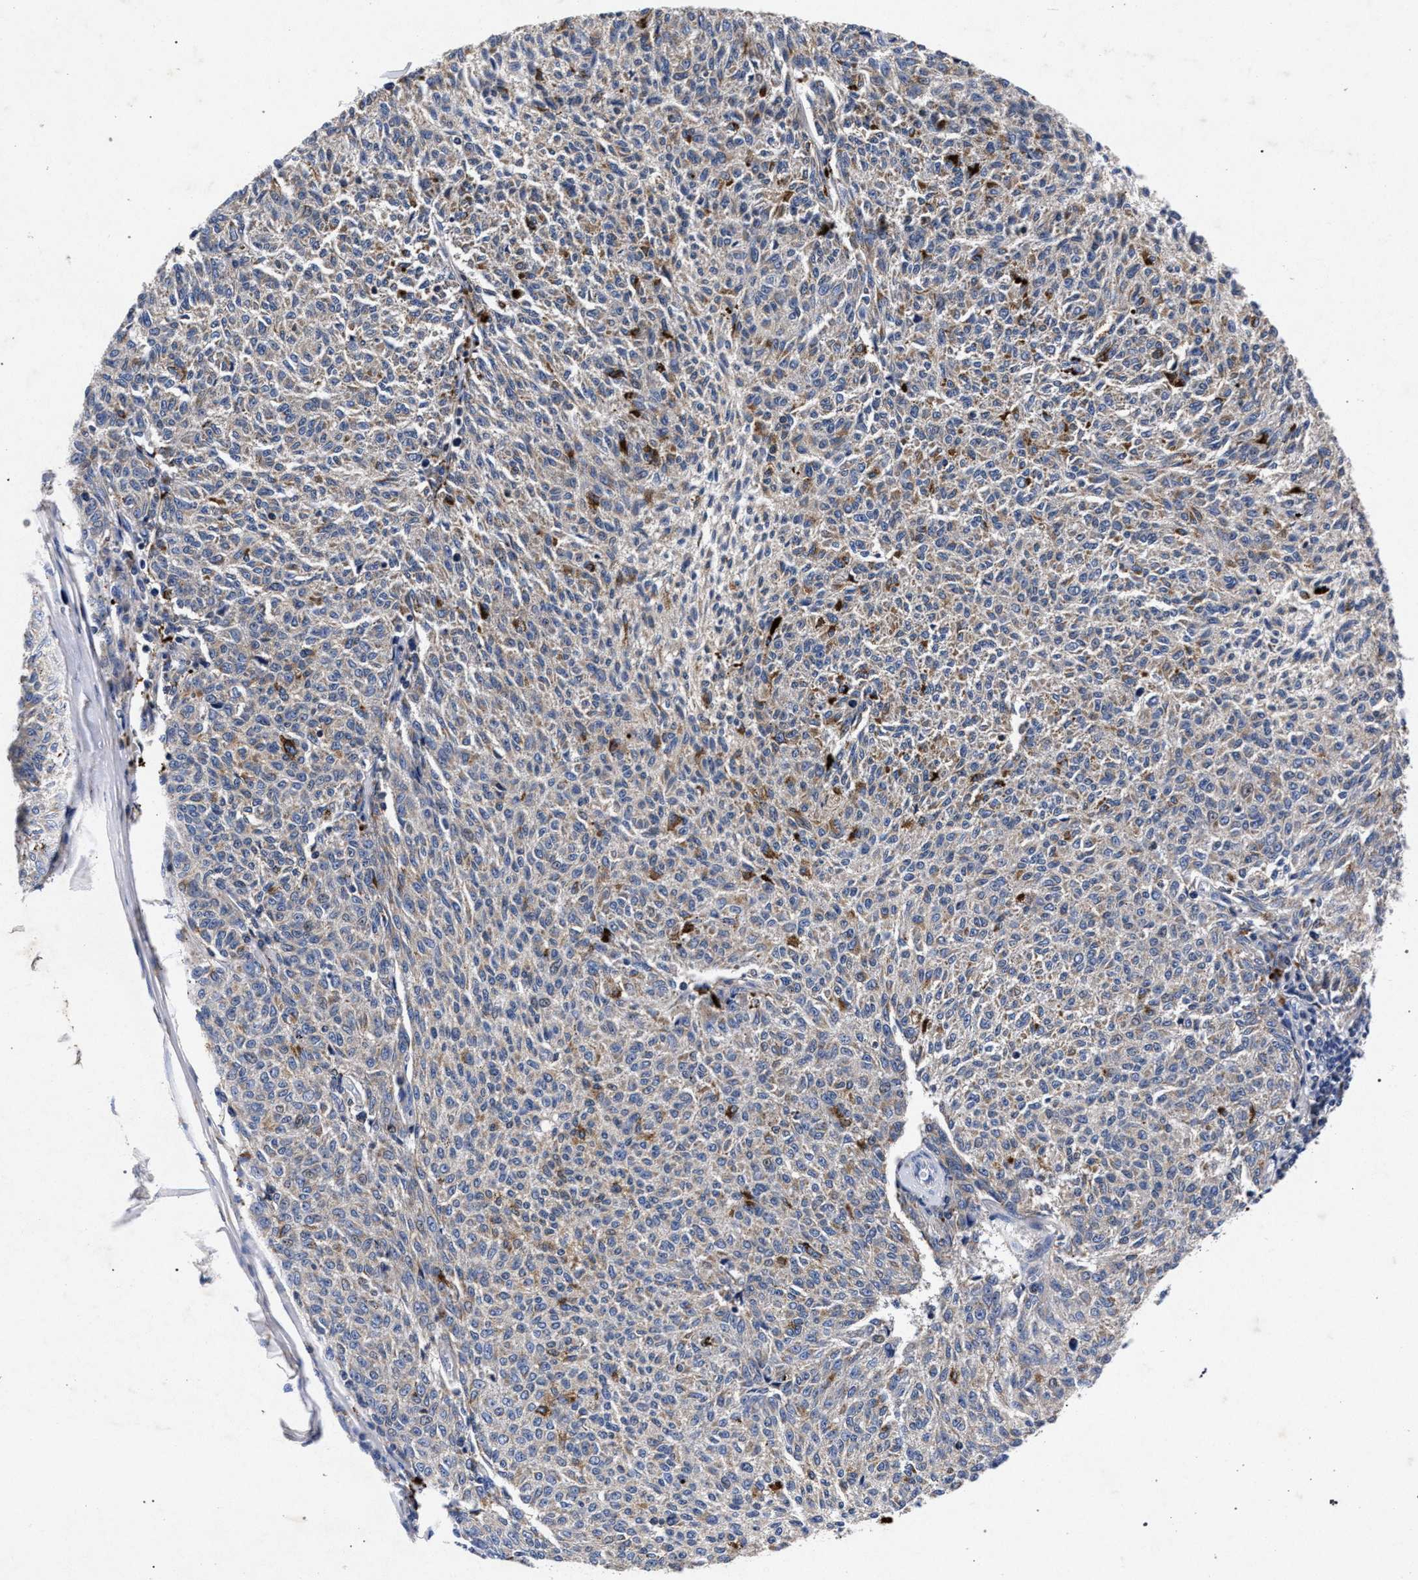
{"staining": {"intensity": "weak", "quantity": "<25%", "location": "cytoplasmic/membranous"}, "tissue": "melanoma", "cell_type": "Tumor cells", "image_type": "cancer", "snomed": [{"axis": "morphology", "description": "Malignant melanoma, NOS"}, {"axis": "topography", "description": "Skin"}], "caption": "Malignant melanoma was stained to show a protein in brown. There is no significant expression in tumor cells. The staining is performed using DAB brown chromogen with nuclei counter-stained in using hematoxylin.", "gene": "HSD17B14", "patient": {"sex": "female", "age": 72}}